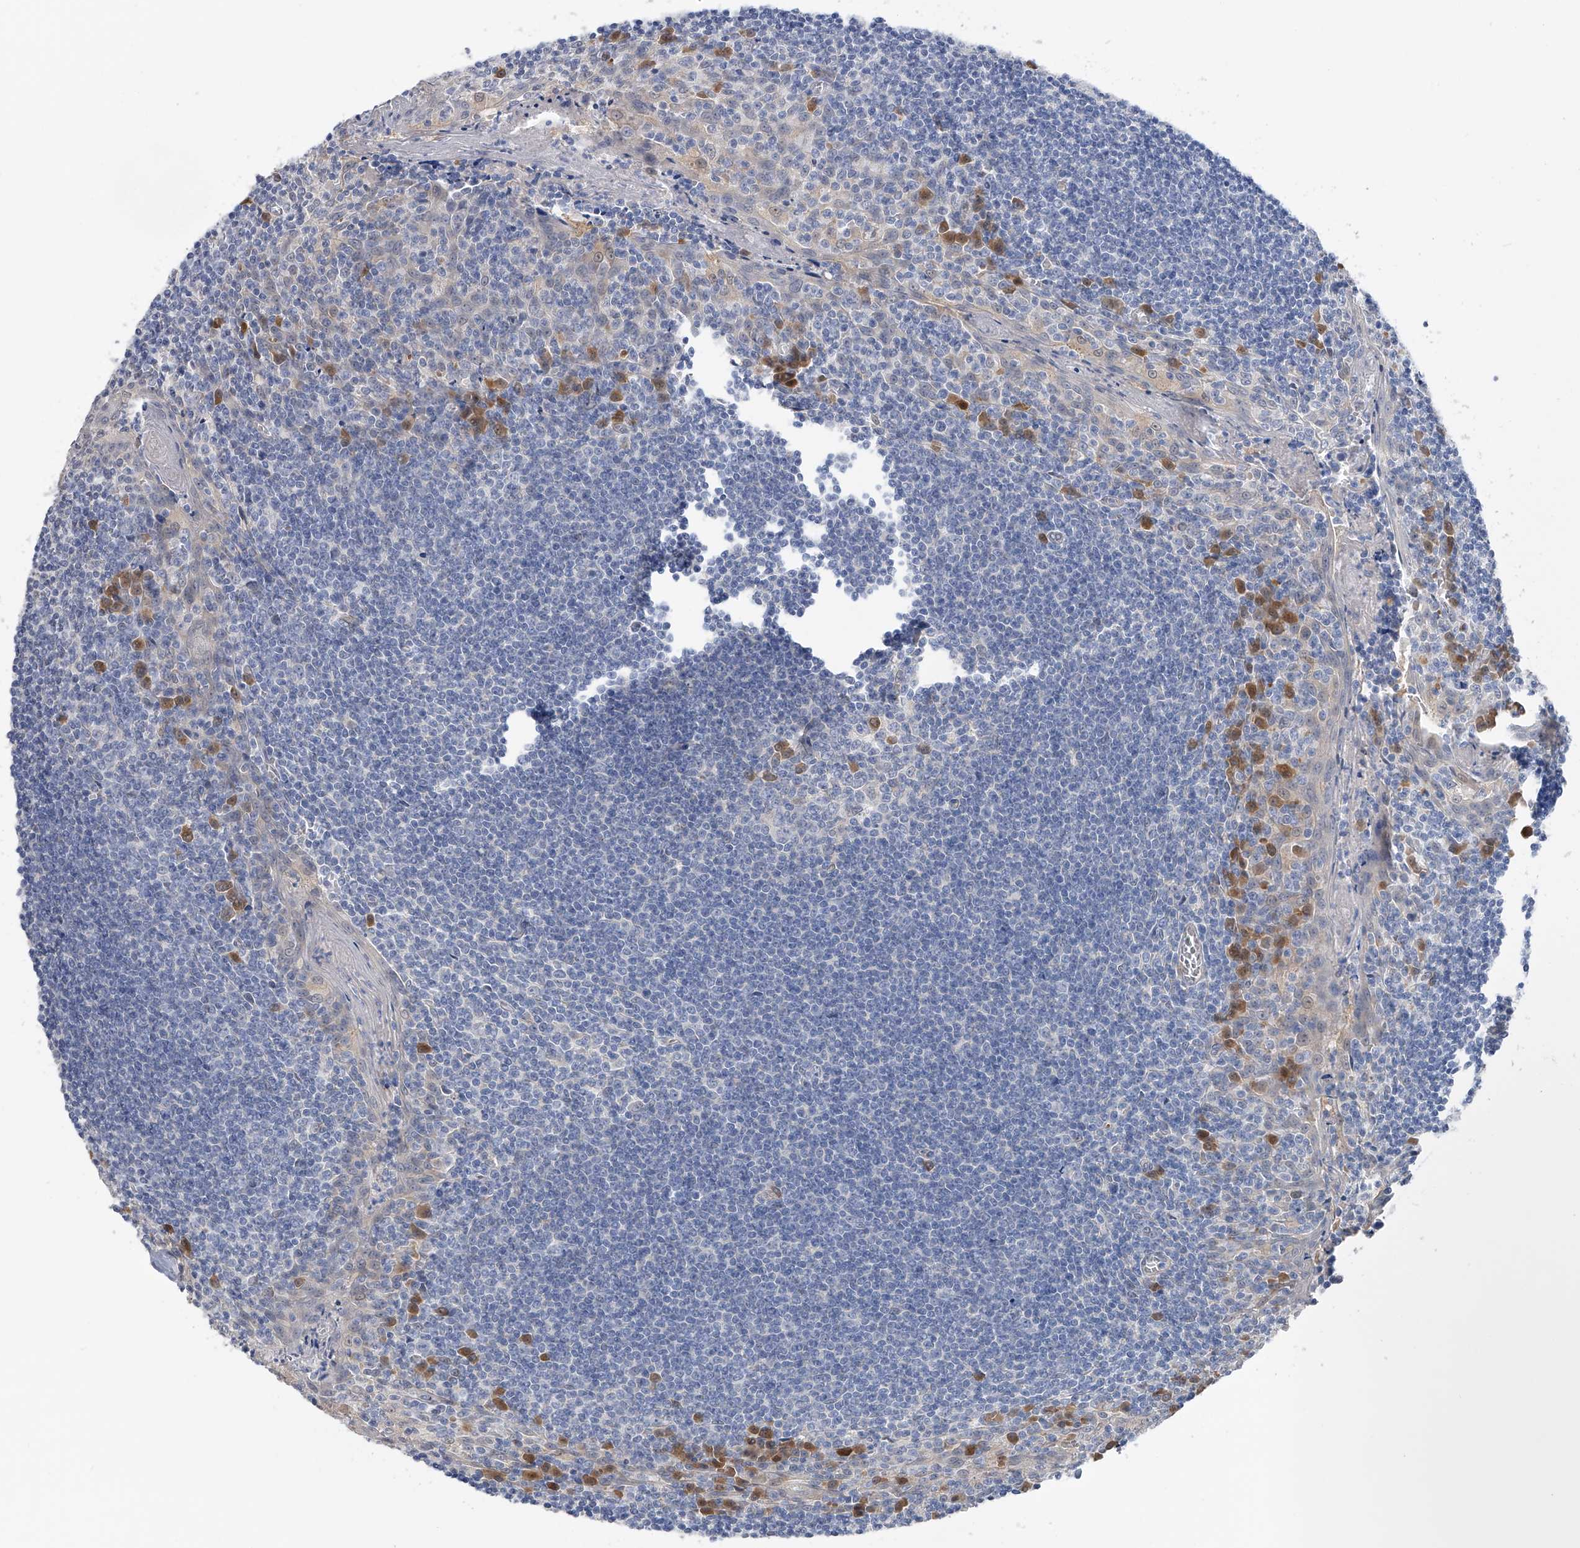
{"staining": {"intensity": "negative", "quantity": "none", "location": "none"}, "tissue": "tonsil", "cell_type": "Germinal center cells", "image_type": "normal", "snomed": [{"axis": "morphology", "description": "Normal tissue, NOS"}, {"axis": "topography", "description": "Tonsil"}], "caption": "DAB (3,3'-diaminobenzidine) immunohistochemical staining of unremarkable human tonsil displays no significant staining in germinal center cells.", "gene": "PGM3", "patient": {"sex": "male", "age": 27}}